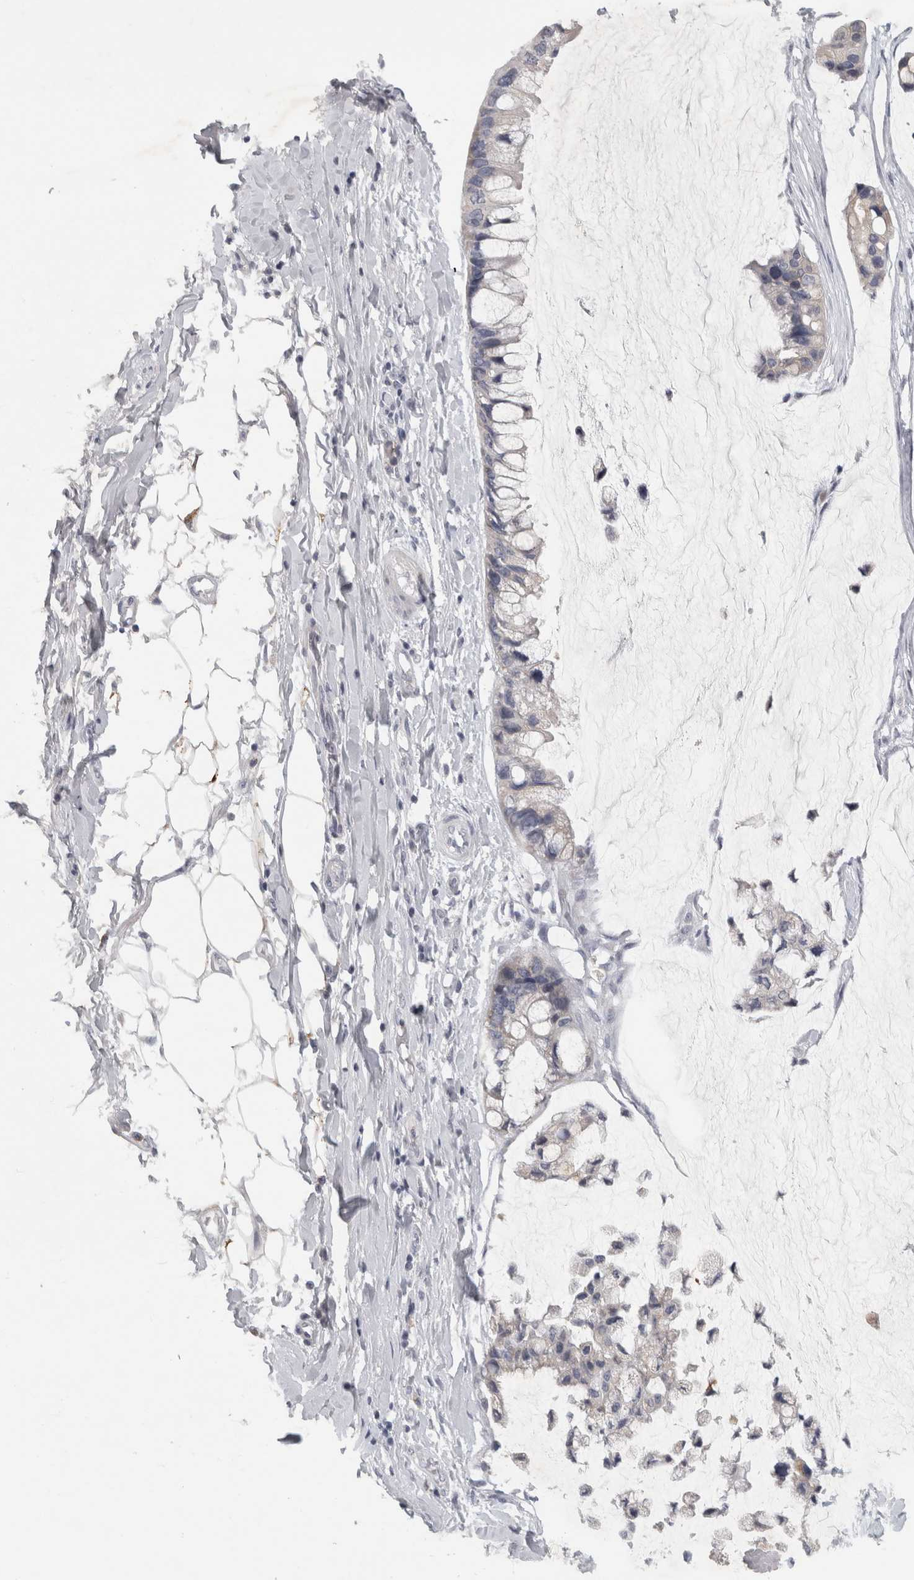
{"staining": {"intensity": "negative", "quantity": "none", "location": "none"}, "tissue": "ovarian cancer", "cell_type": "Tumor cells", "image_type": "cancer", "snomed": [{"axis": "morphology", "description": "Cystadenocarcinoma, mucinous, NOS"}, {"axis": "topography", "description": "Ovary"}], "caption": "Ovarian mucinous cystadenocarcinoma was stained to show a protein in brown. There is no significant staining in tumor cells.", "gene": "PTPRN2", "patient": {"sex": "female", "age": 39}}